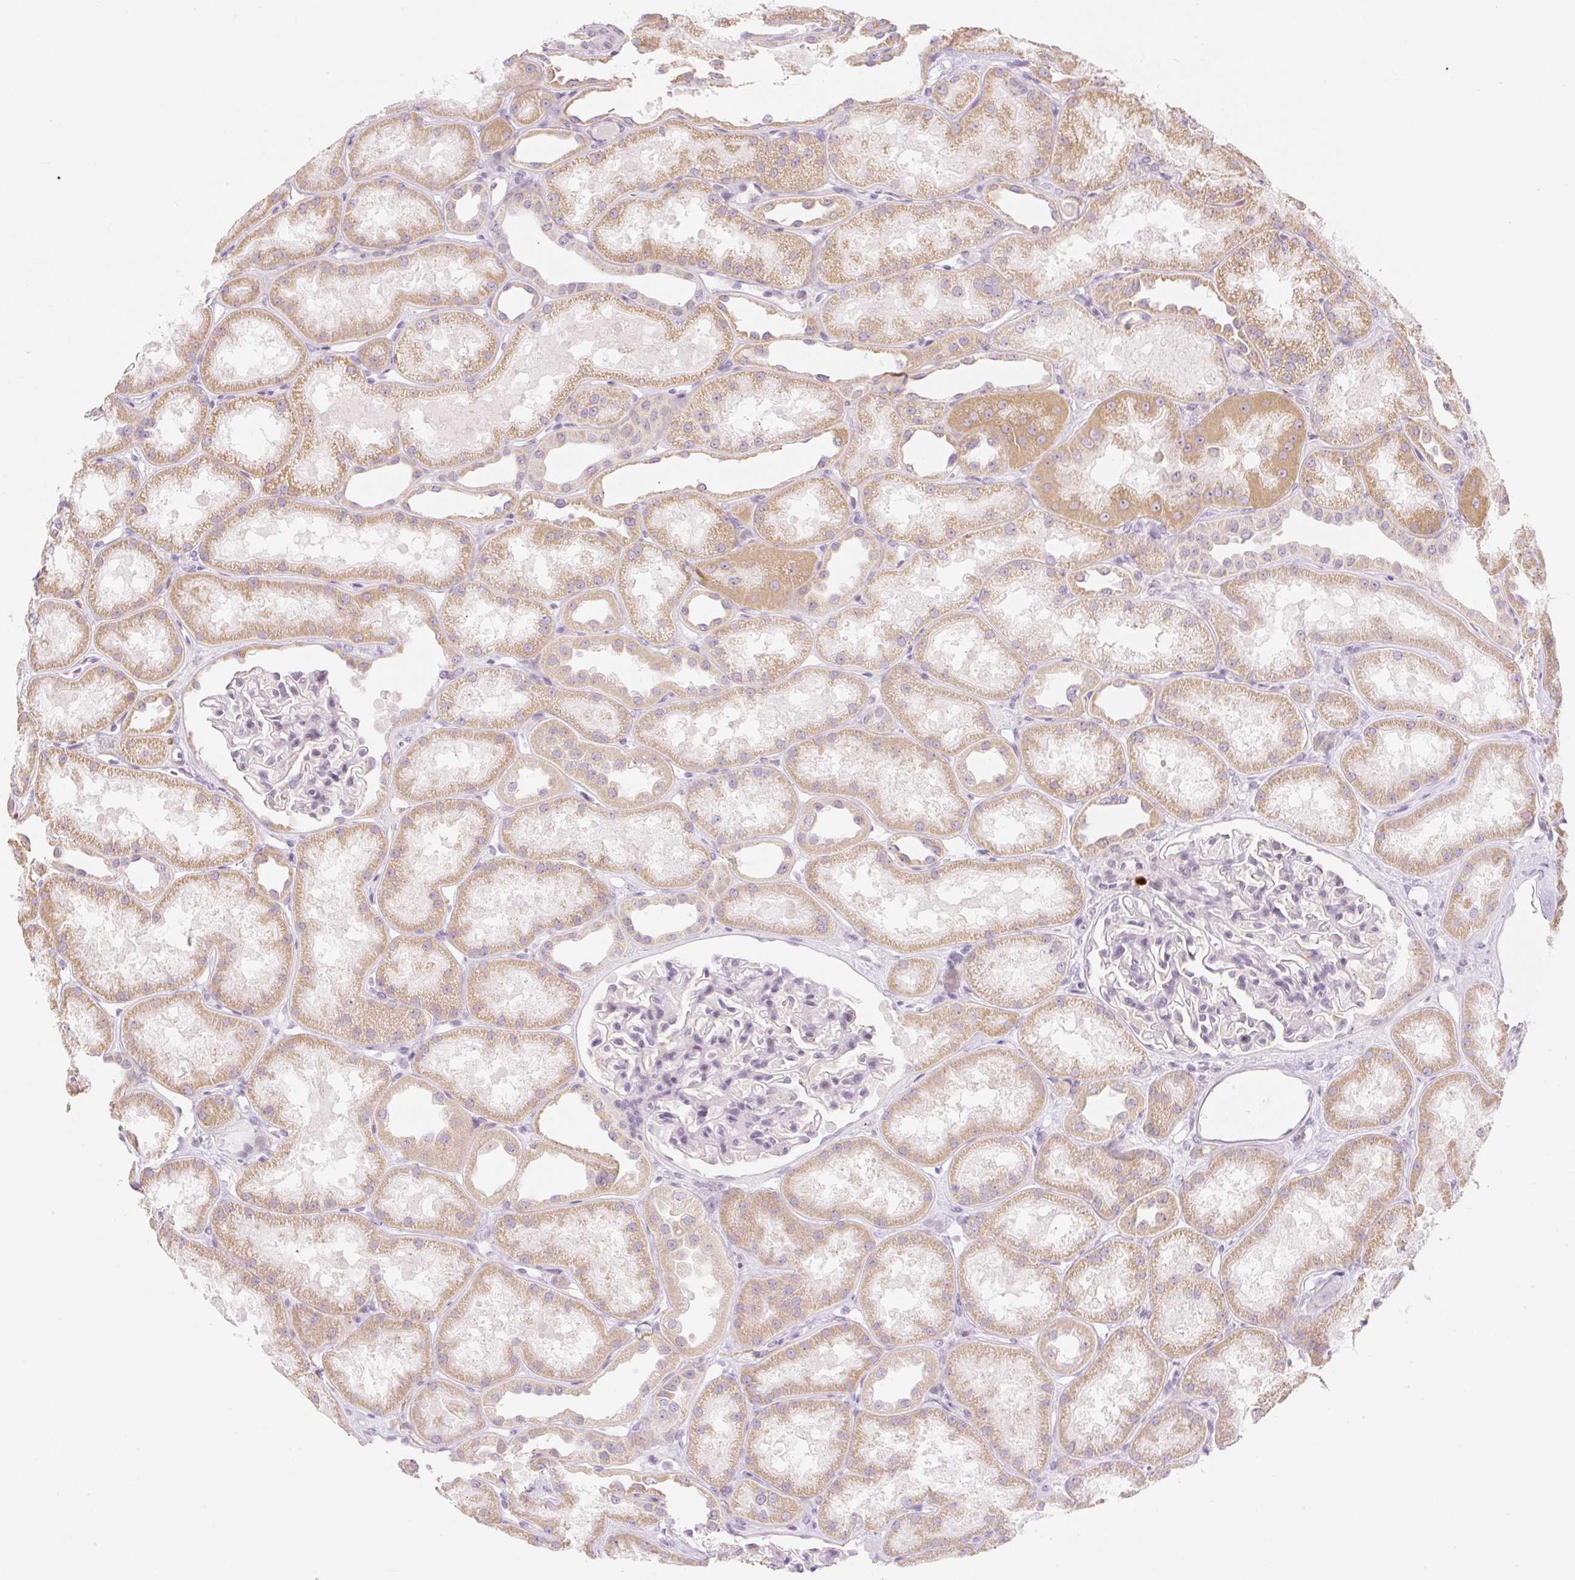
{"staining": {"intensity": "negative", "quantity": "none", "location": "none"}, "tissue": "kidney", "cell_type": "Cells in glomeruli", "image_type": "normal", "snomed": [{"axis": "morphology", "description": "Normal tissue, NOS"}, {"axis": "topography", "description": "Kidney"}], "caption": "High magnification brightfield microscopy of unremarkable kidney stained with DAB (3,3'-diaminobenzidine) (brown) and counterstained with hematoxylin (blue): cells in glomeruli show no significant expression. Nuclei are stained in blue.", "gene": "CASKIN1", "patient": {"sex": "male", "age": 61}}